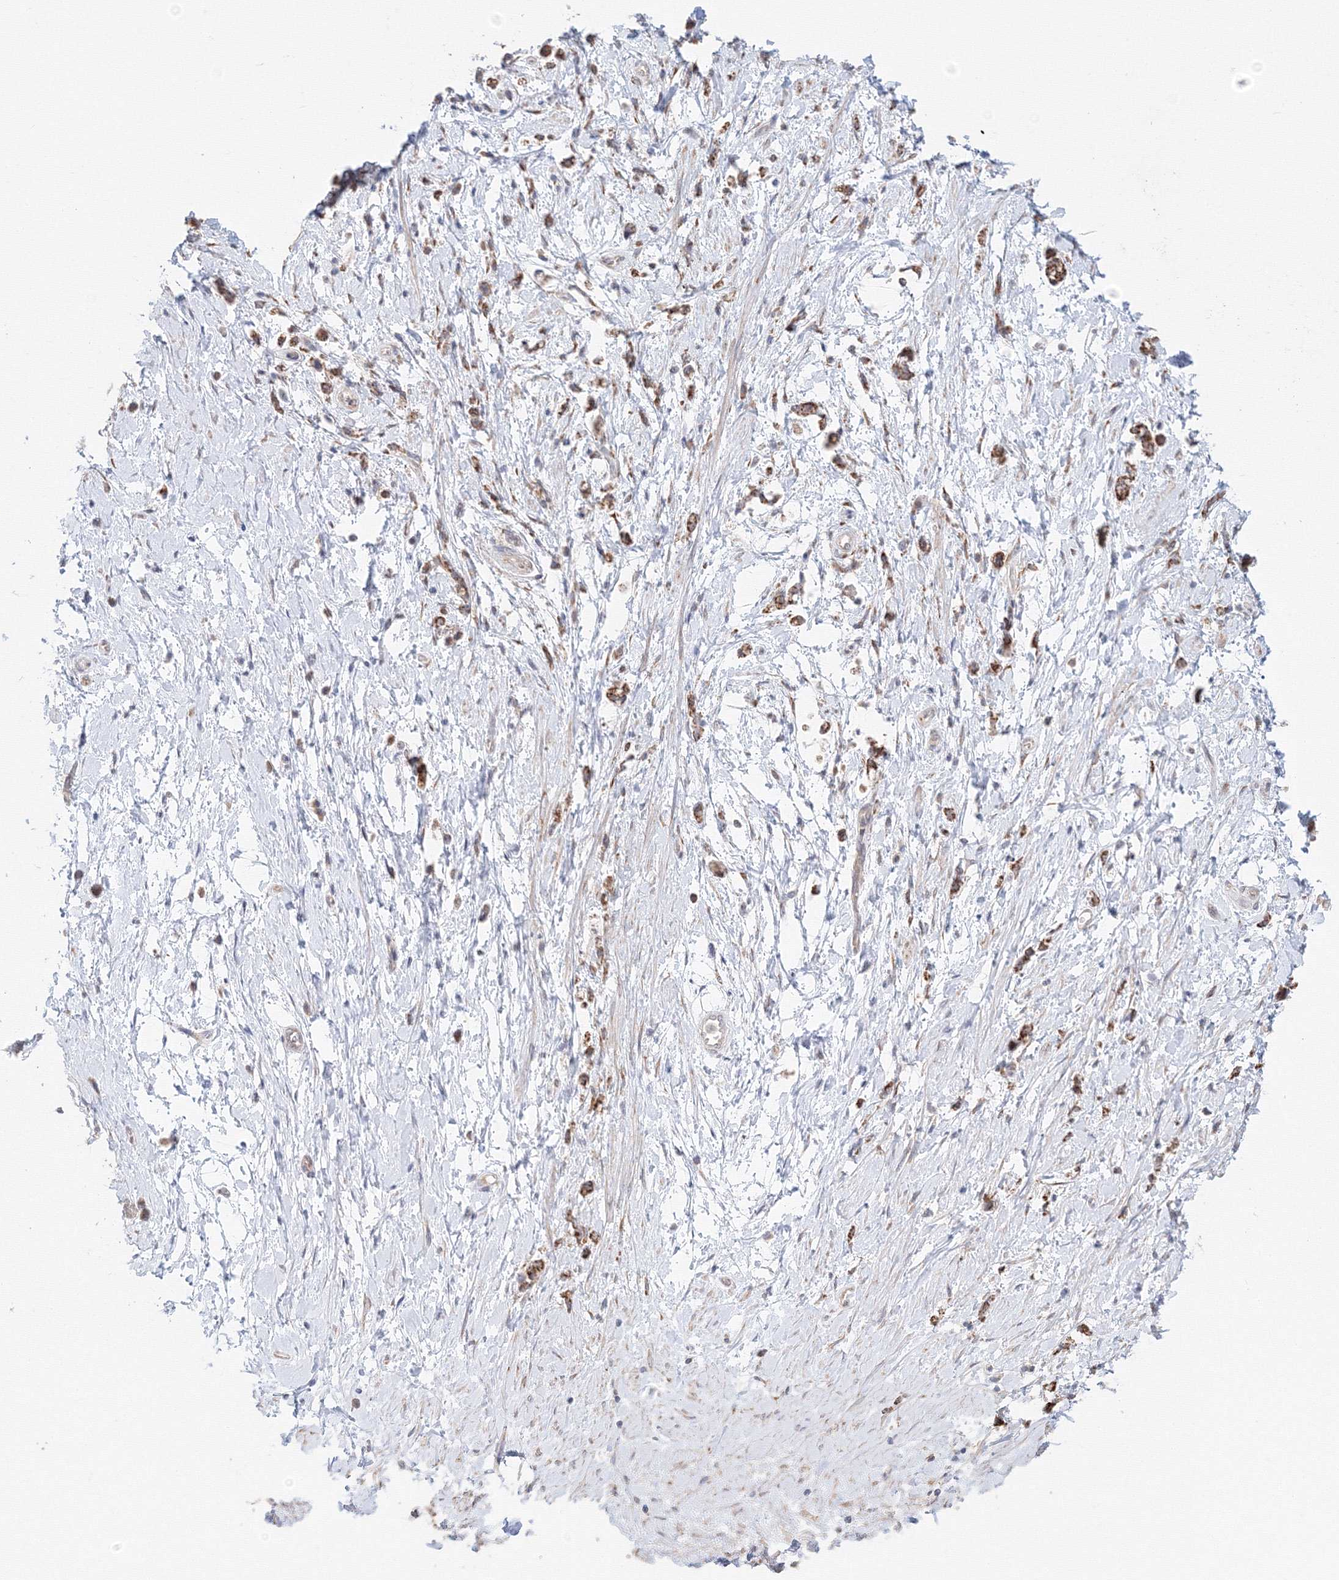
{"staining": {"intensity": "strong", "quantity": ">75%", "location": "cytoplasmic/membranous"}, "tissue": "stomach cancer", "cell_type": "Tumor cells", "image_type": "cancer", "snomed": [{"axis": "morphology", "description": "Adenocarcinoma, NOS"}, {"axis": "topography", "description": "Stomach"}], "caption": "Immunohistochemistry (IHC) micrograph of neoplastic tissue: human stomach cancer stained using IHC reveals high levels of strong protein expression localized specifically in the cytoplasmic/membranous of tumor cells, appearing as a cytoplasmic/membranous brown color.", "gene": "DHRS12", "patient": {"sex": "female", "age": 60}}